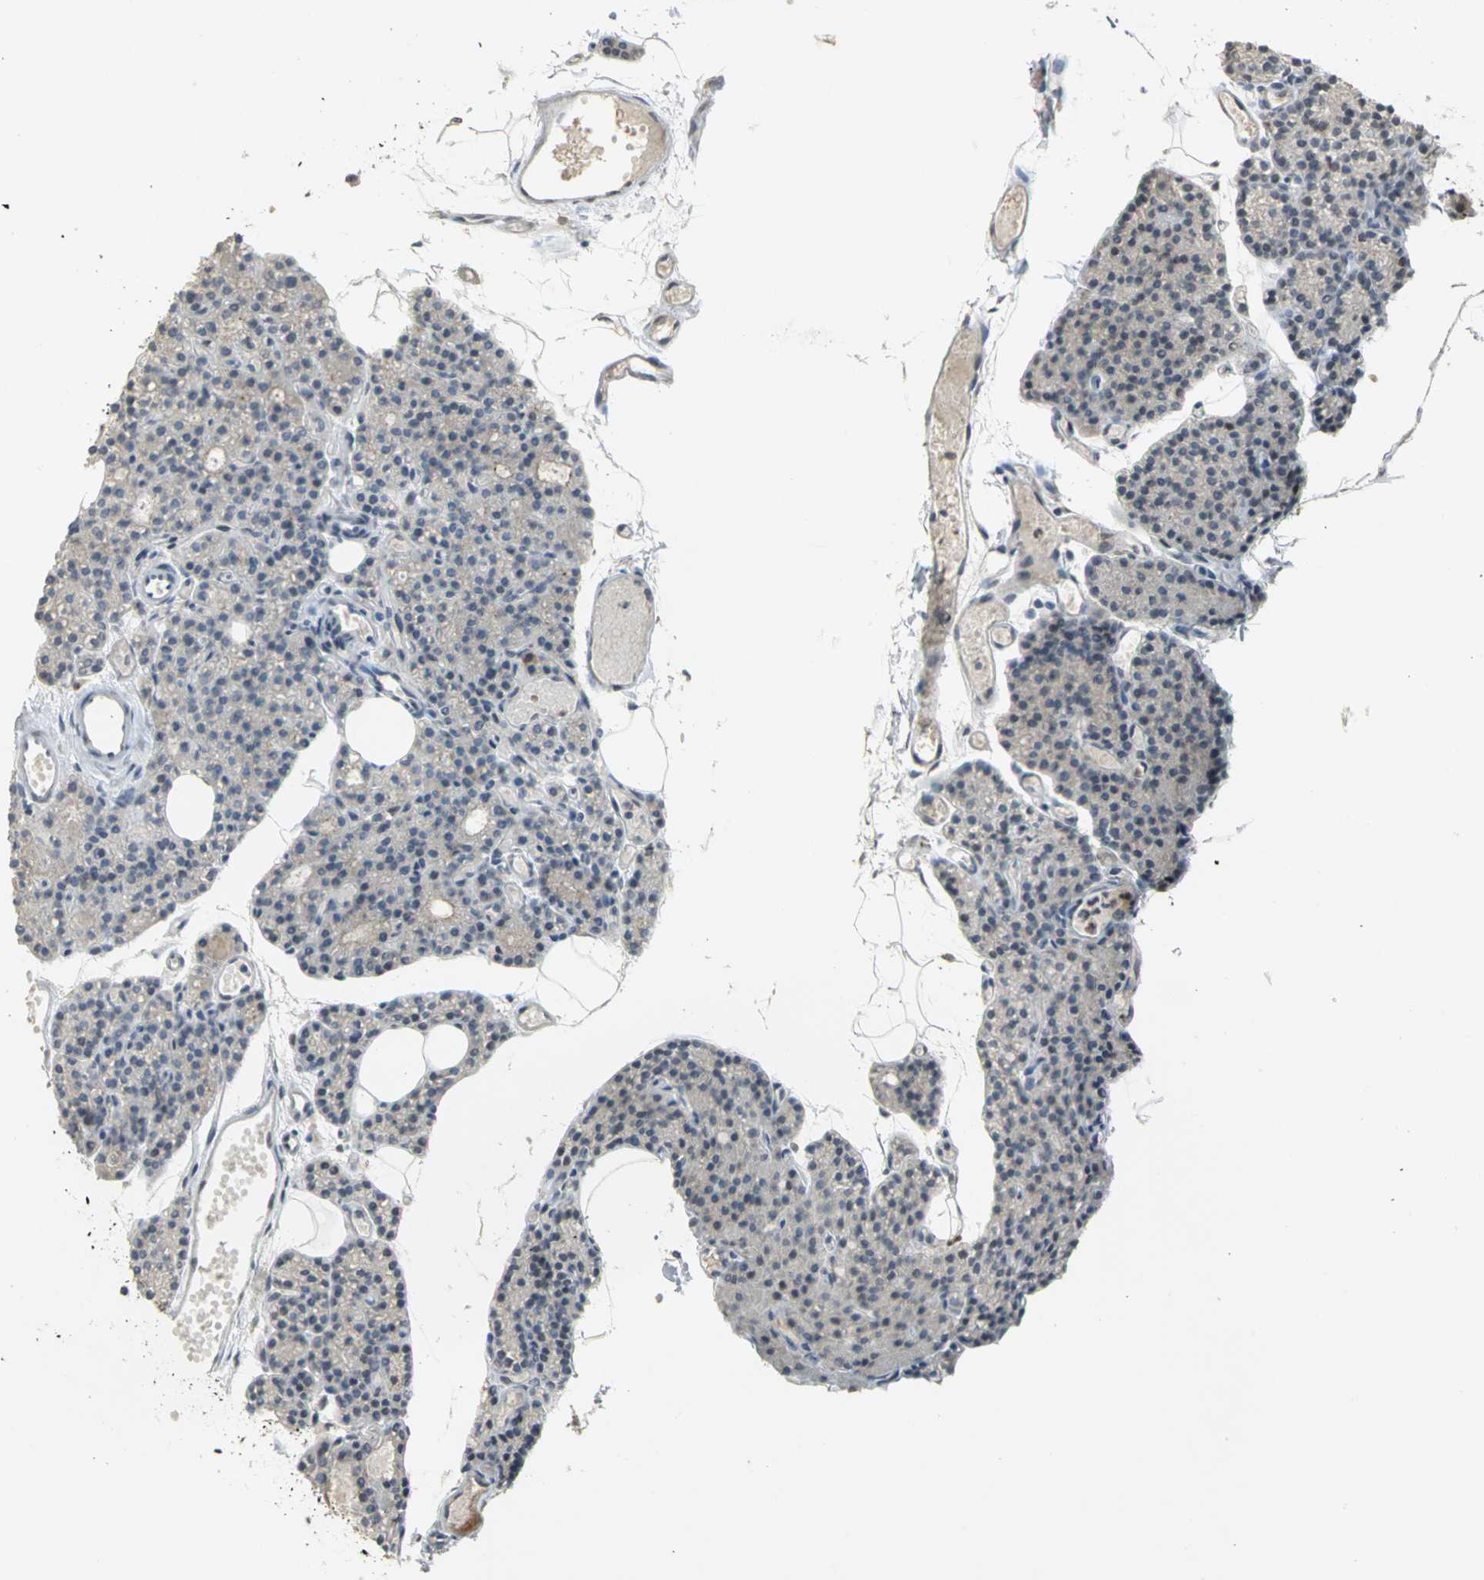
{"staining": {"intensity": "negative", "quantity": "none", "location": "none"}, "tissue": "parathyroid gland", "cell_type": "Glandular cells", "image_type": "normal", "snomed": [{"axis": "morphology", "description": "Normal tissue, NOS"}, {"axis": "topography", "description": "Parathyroid gland"}], "caption": "Protein analysis of unremarkable parathyroid gland shows no significant positivity in glandular cells.", "gene": "BCL6", "patient": {"sex": "female", "age": 60}}